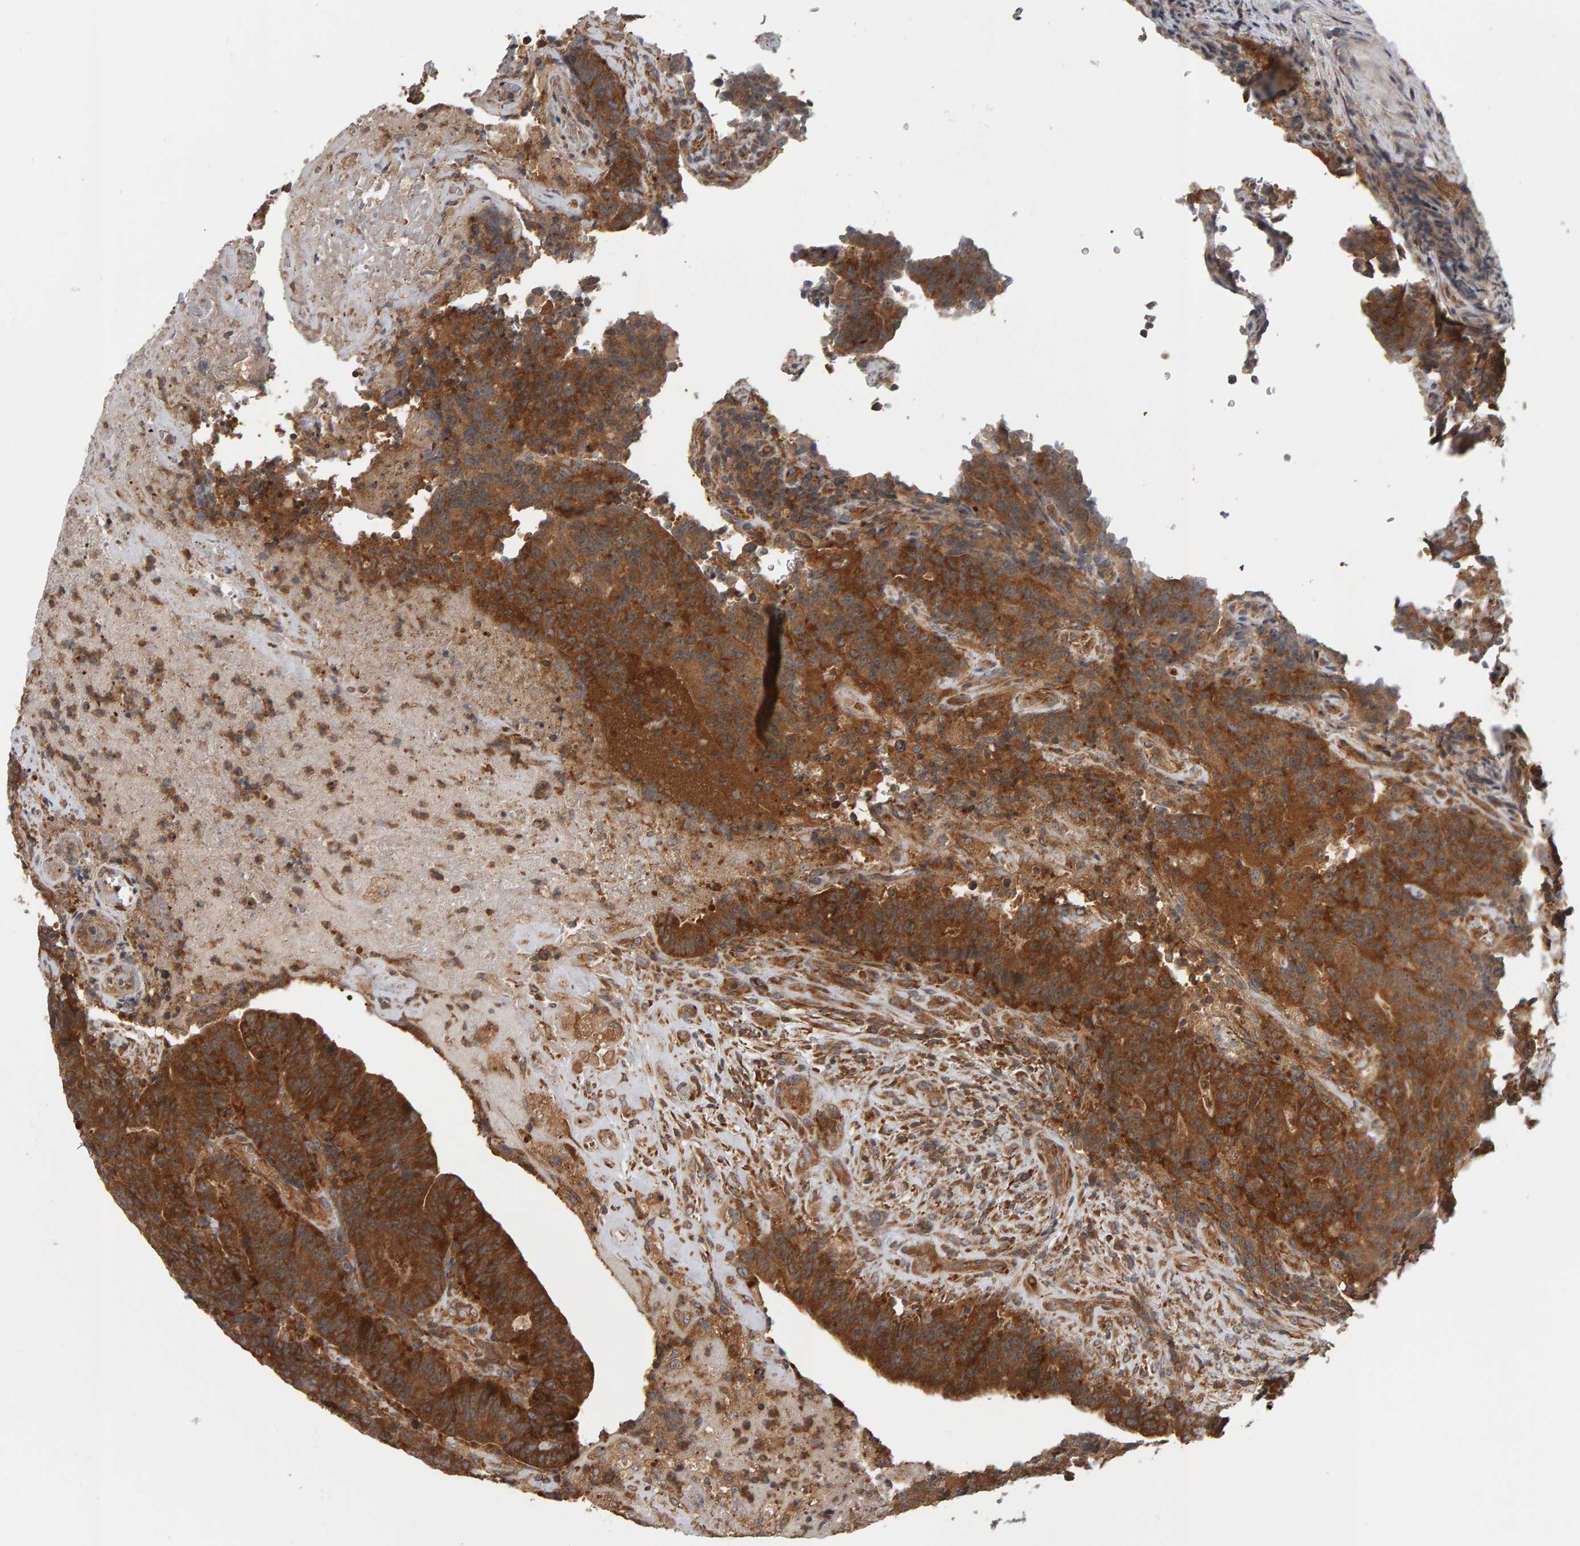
{"staining": {"intensity": "strong", "quantity": ">75%", "location": "cytoplasmic/membranous"}, "tissue": "colorectal cancer", "cell_type": "Tumor cells", "image_type": "cancer", "snomed": [{"axis": "morphology", "description": "Normal tissue, NOS"}, {"axis": "morphology", "description": "Adenocarcinoma, NOS"}, {"axis": "topography", "description": "Colon"}], "caption": "The image demonstrates a brown stain indicating the presence of a protein in the cytoplasmic/membranous of tumor cells in colorectal adenocarcinoma.", "gene": "C9orf72", "patient": {"sex": "female", "age": 75}}